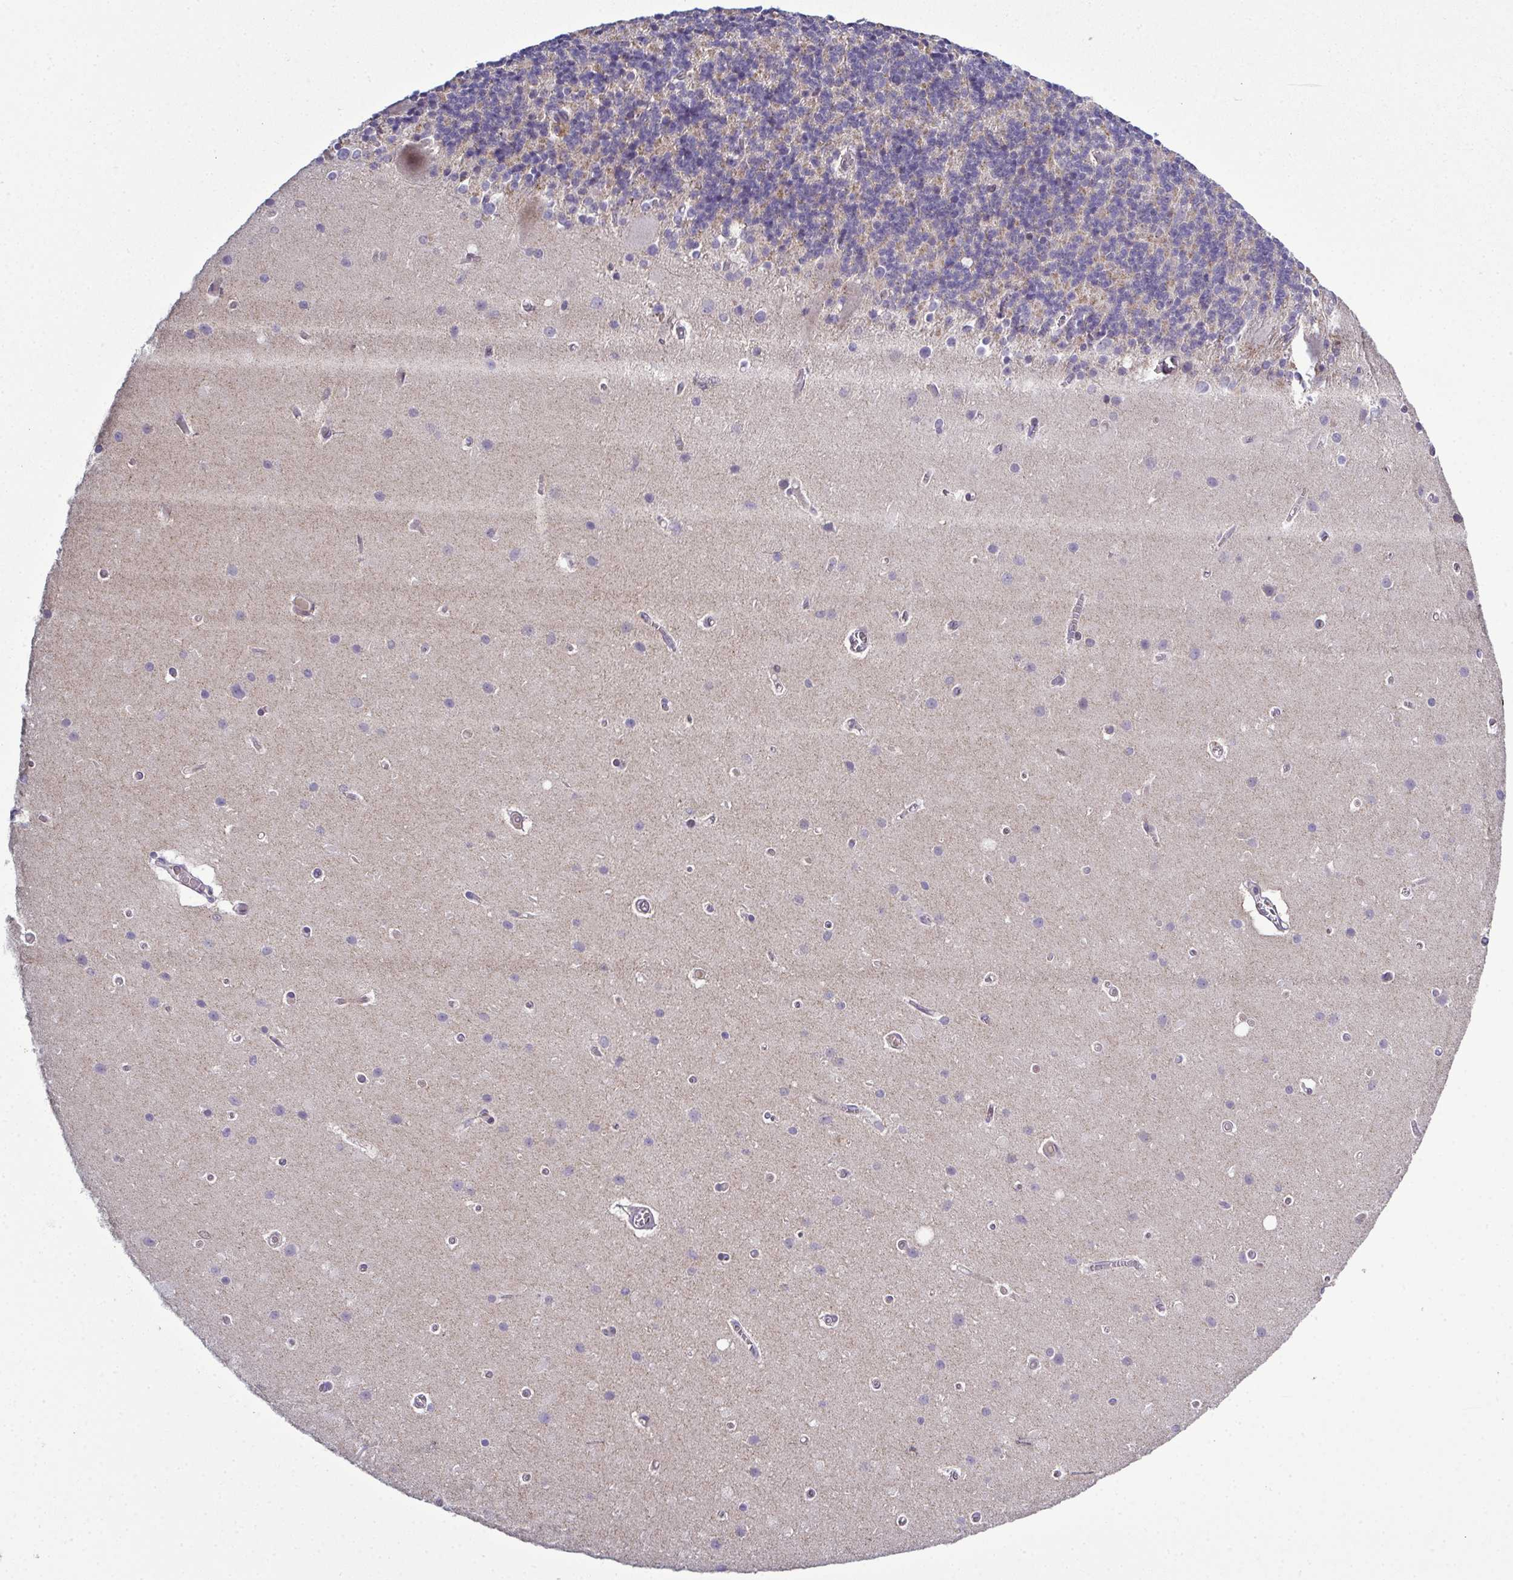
{"staining": {"intensity": "negative", "quantity": "none", "location": "none"}, "tissue": "cerebellum", "cell_type": "Cells in granular layer", "image_type": "normal", "snomed": [{"axis": "morphology", "description": "Normal tissue, NOS"}, {"axis": "topography", "description": "Cerebellum"}], "caption": "This is an IHC image of normal cerebellum. There is no staining in cells in granular layer.", "gene": "ODF1", "patient": {"sex": "male", "age": 70}}